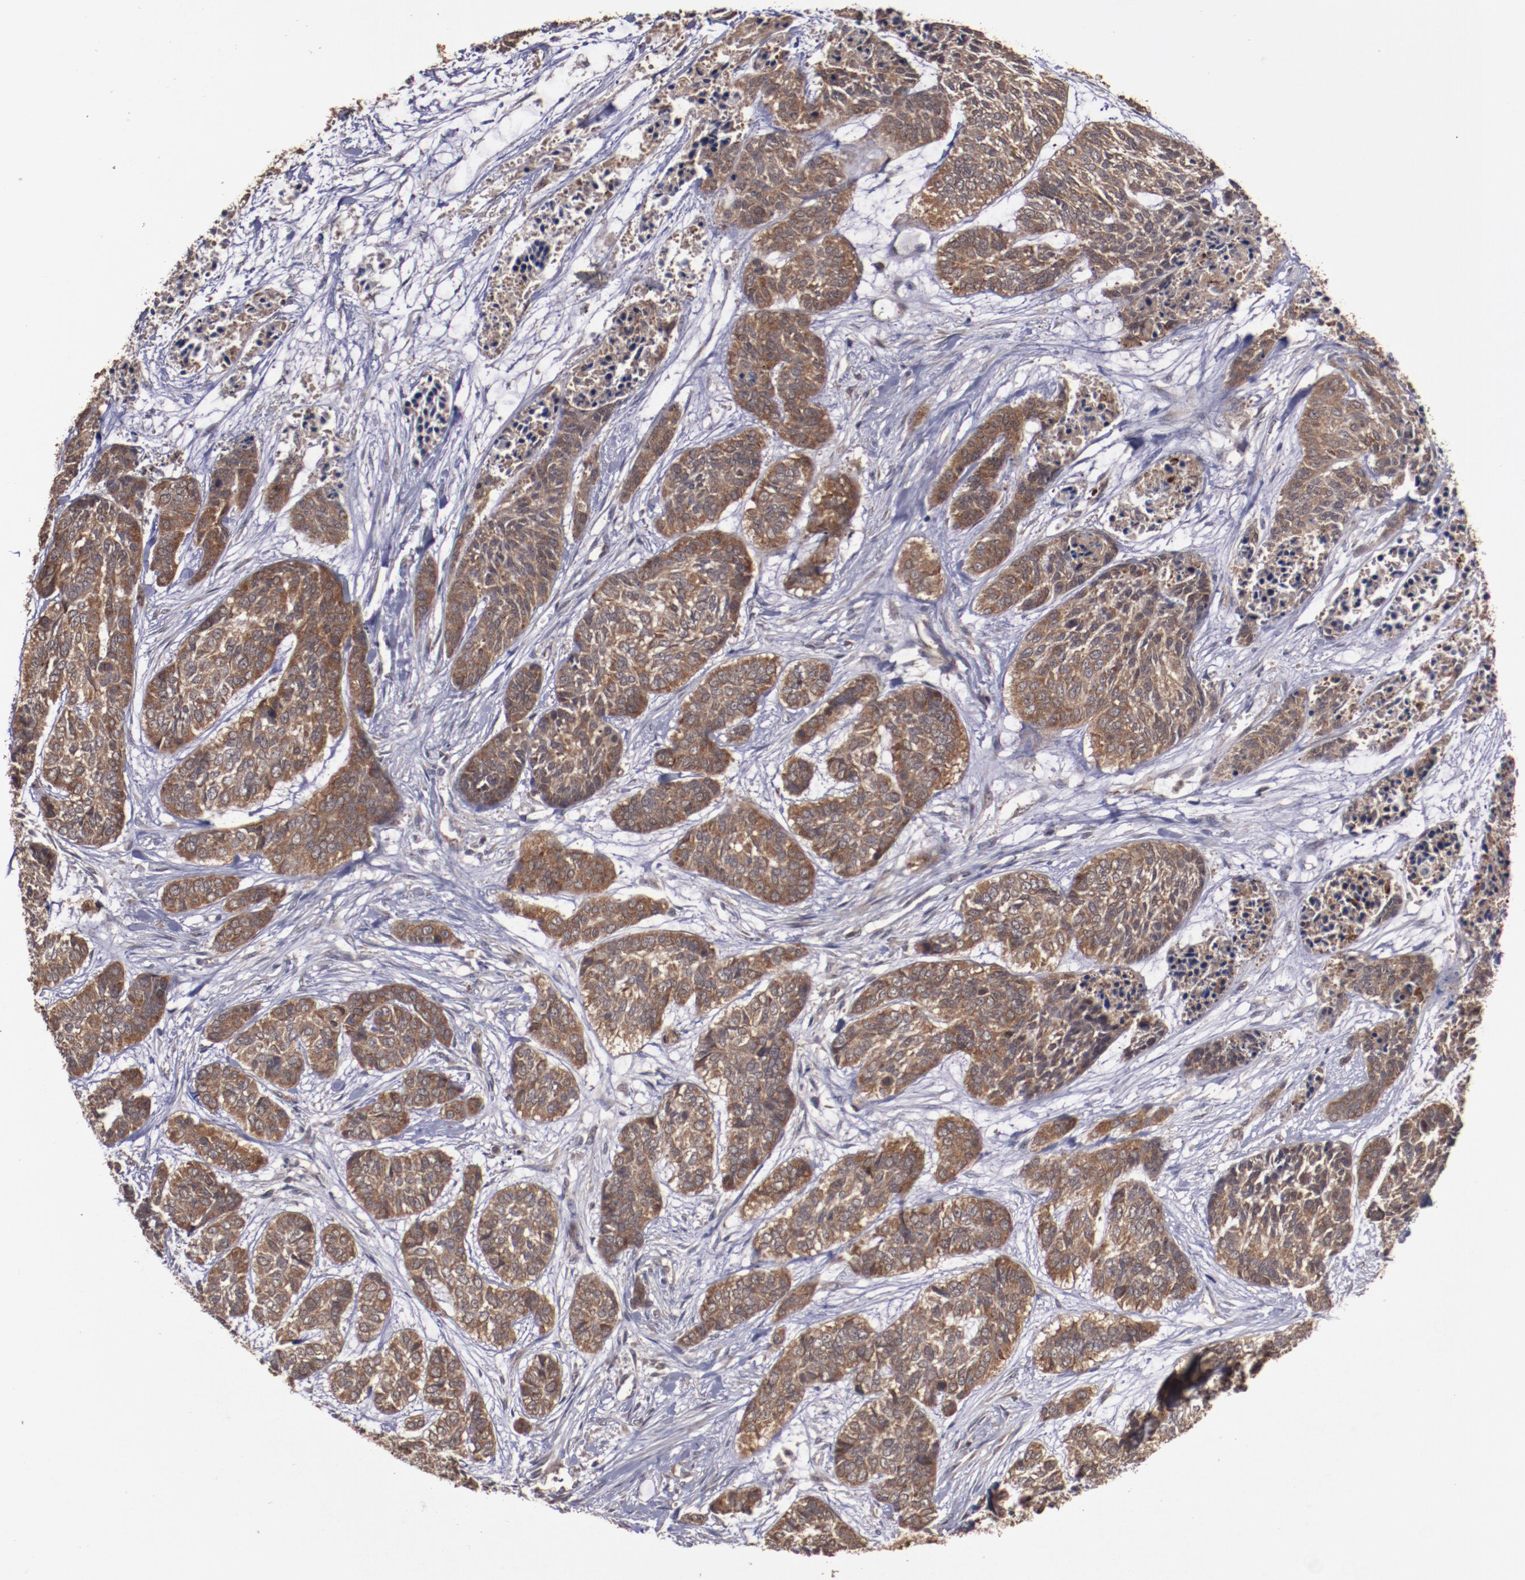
{"staining": {"intensity": "strong", "quantity": ">75%", "location": "cytoplasmic/membranous"}, "tissue": "skin cancer", "cell_type": "Tumor cells", "image_type": "cancer", "snomed": [{"axis": "morphology", "description": "Basal cell carcinoma"}, {"axis": "topography", "description": "Skin"}], "caption": "Tumor cells reveal high levels of strong cytoplasmic/membranous staining in approximately >75% of cells in basal cell carcinoma (skin).", "gene": "TXNDC16", "patient": {"sex": "female", "age": 64}}